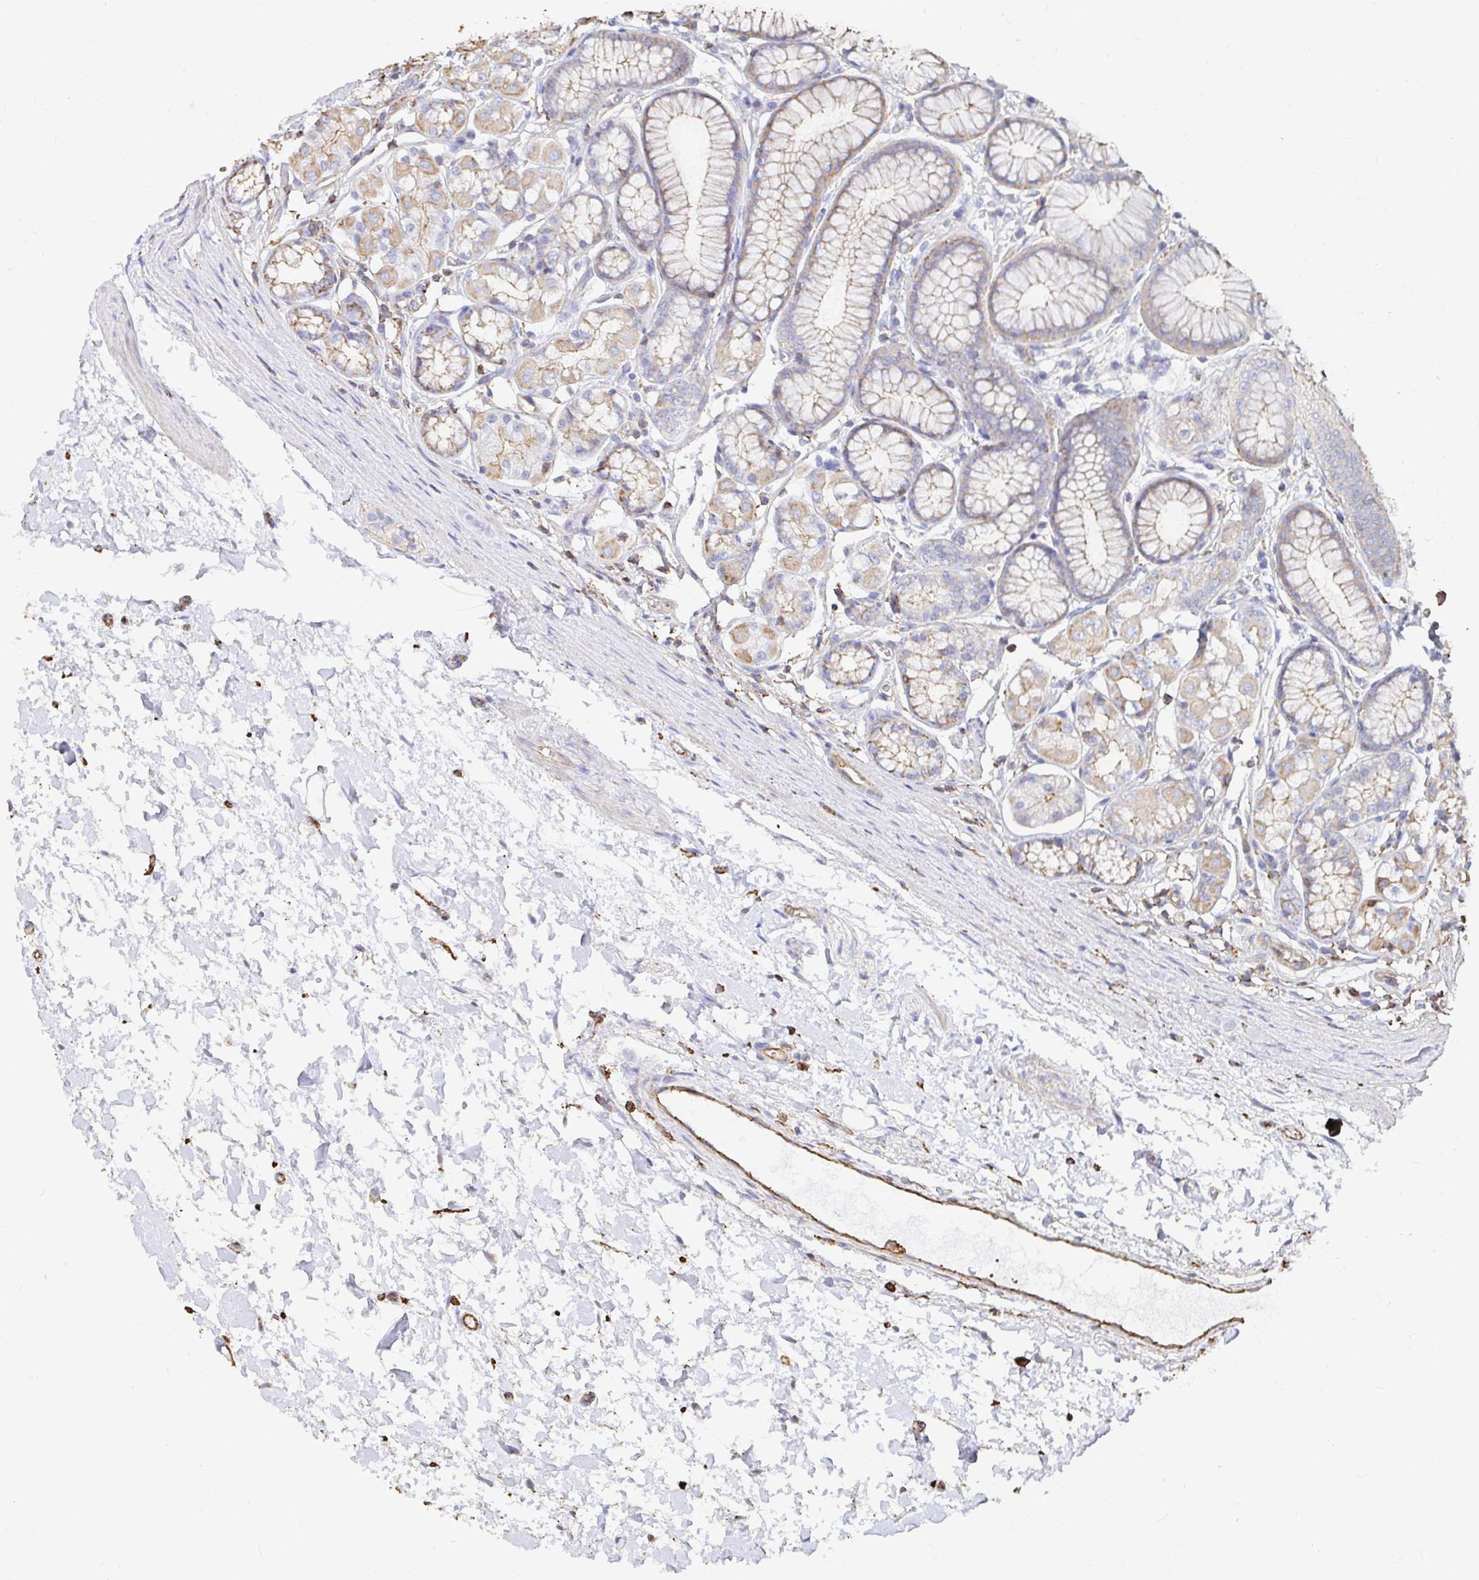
{"staining": {"intensity": "moderate", "quantity": "25%-75%", "location": "cytoplasmic/membranous"}, "tissue": "stomach", "cell_type": "Glandular cells", "image_type": "normal", "snomed": [{"axis": "morphology", "description": "Normal tissue, NOS"}, {"axis": "topography", "description": "Stomach"}, {"axis": "topography", "description": "Stomach, lower"}], "caption": "Benign stomach reveals moderate cytoplasmic/membranous staining in approximately 25%-75% of glandular cells (Brightfield microscopy of DAB IHC at high magnification)..", "gene": "PTPN14", "patient": {"sex": "male", "age": 76}}